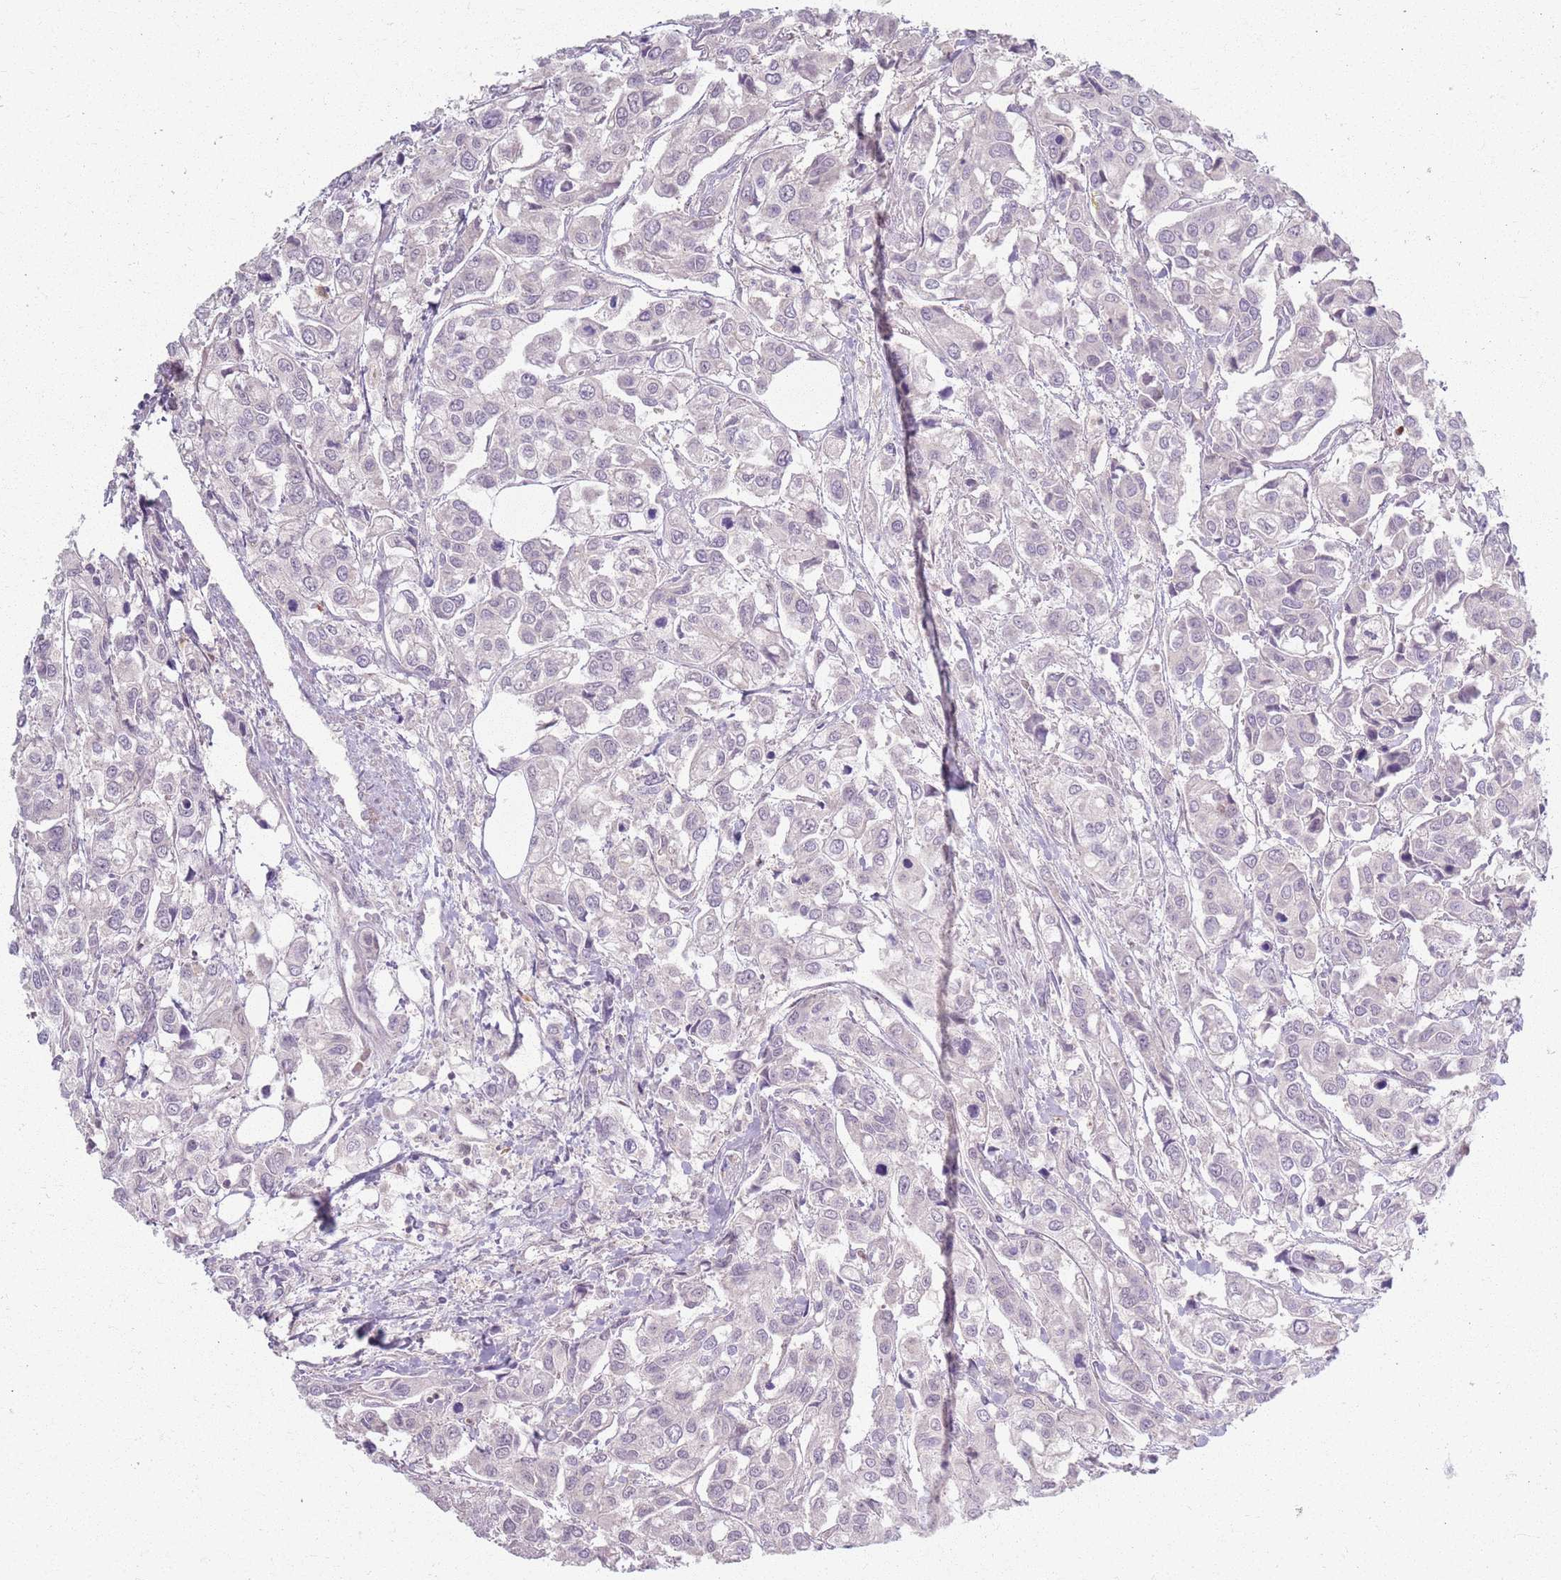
{"staining": {"intensity": "negative", "quantity": "none", "location": "none"}, "tissue": "urothelial cancer", "cell_type": "Tumor cells", "image_type": "cancer", "snomed": [{"axis": "morphology", "description": "Urothelial carcinoma, High grade"}, {"axis": "topography", "description": "Urinary bladder"}], "caption": "This is a histopathology image of immunohistochemistry (IHC) staining of urothelial carcinoma (high-grade), which shows no positivity in tumor cells.", "gene": "ZDHHC2", "patient": {"sex": "male", "age": 67}}